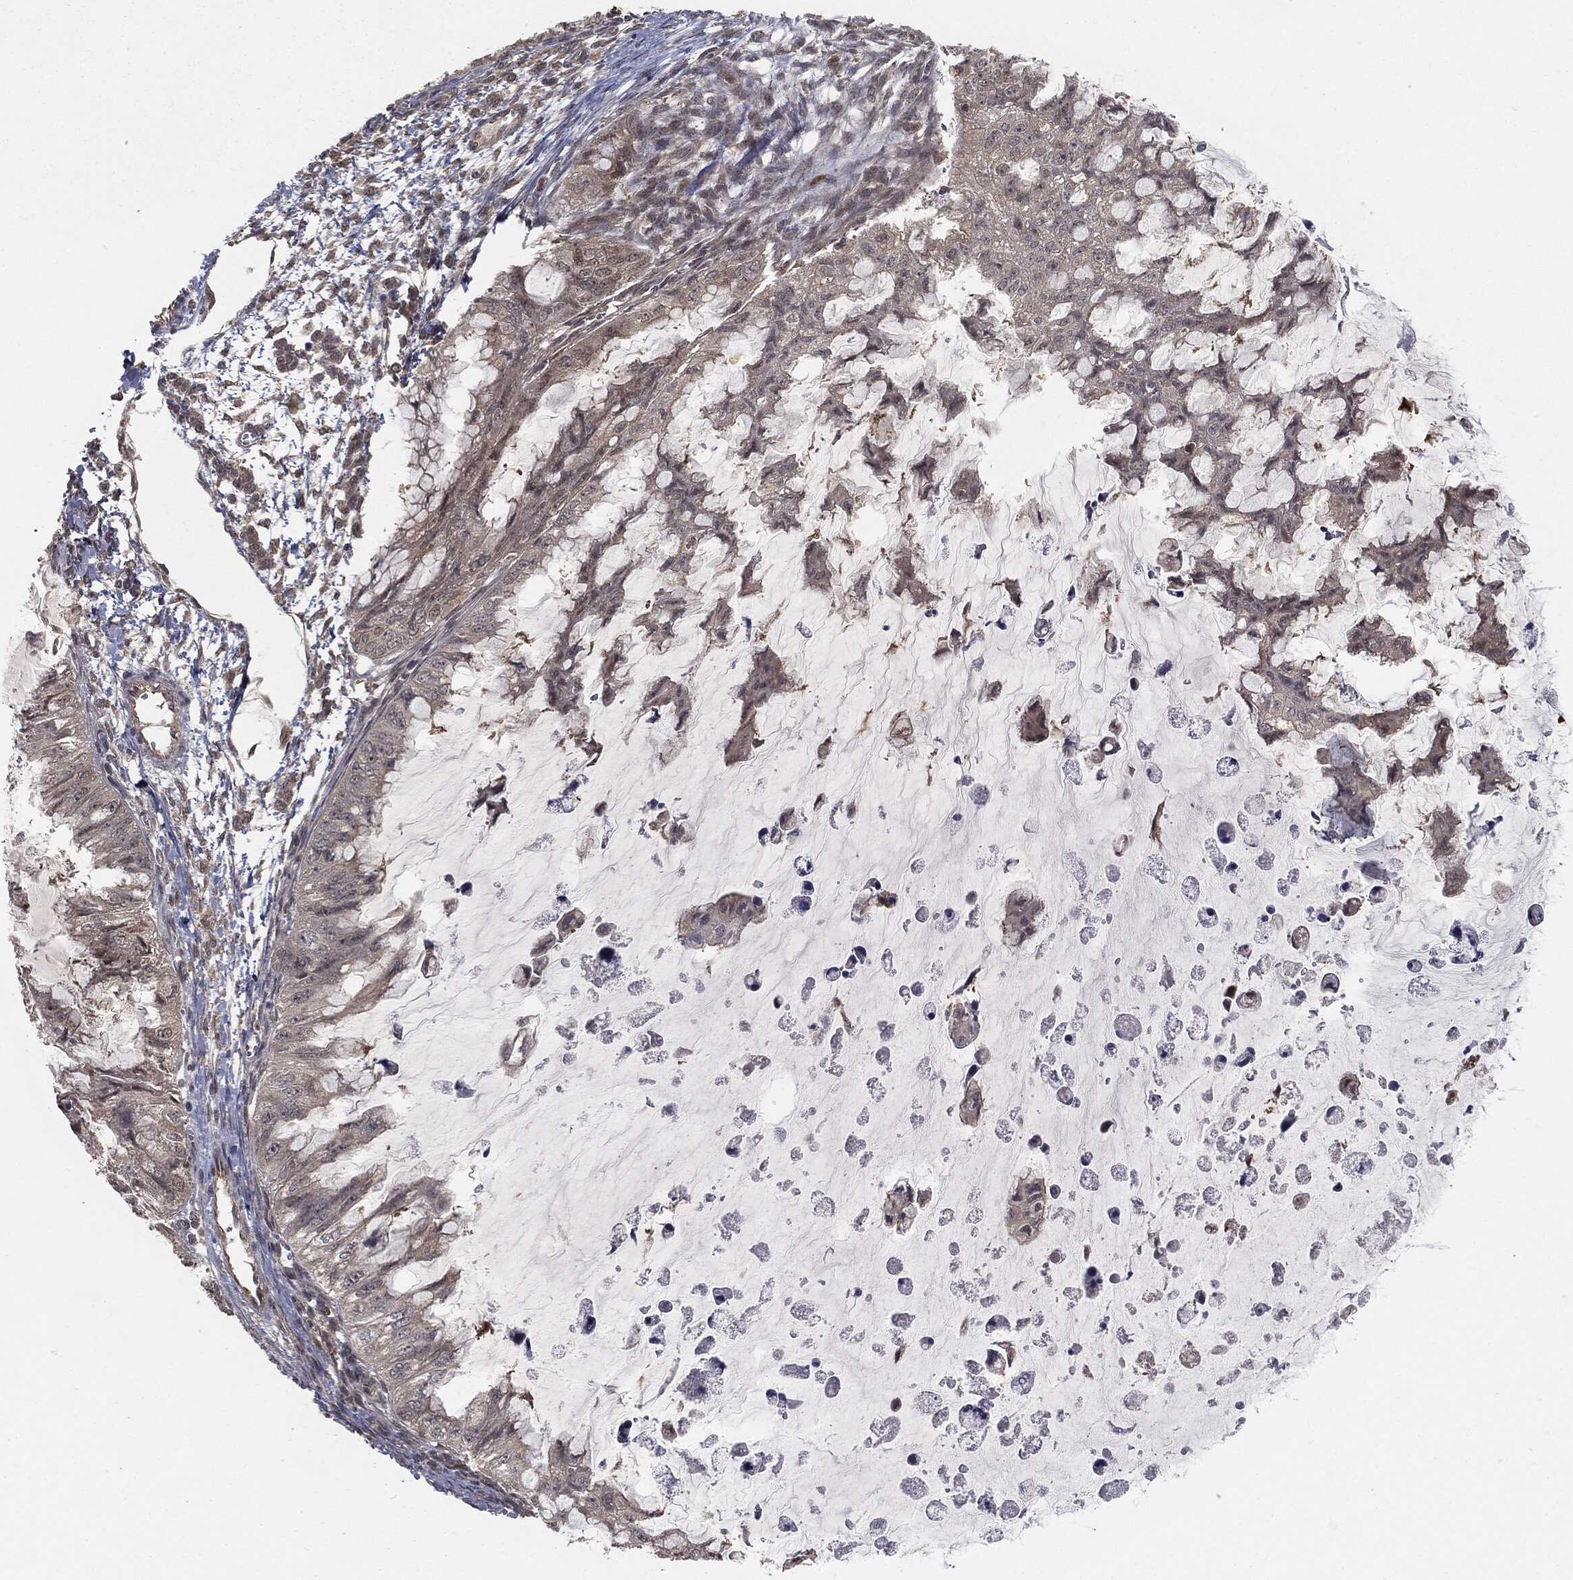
{"staining": {"intensity": "negative", "quantity": "none", "location": "none"}, "tissue": "ovarian cancer", "cell_type": "Tumor cells", "image_type": "cancer", "snomed": [{"axis": "morphology", "description": "Cystadenocarcinoma, mucinous, NOS"}, {"axis": "topography", "description": "Ovary"}], "caption": "A high-resolution photomicrograph shows immunohistochemistry staining of ovarian mucinous cystadenocarcinoma, which reveals no significant positivity in tumor cells.", "gene": "FBXO7", "patient": {"sex": "female", "age": 72}}